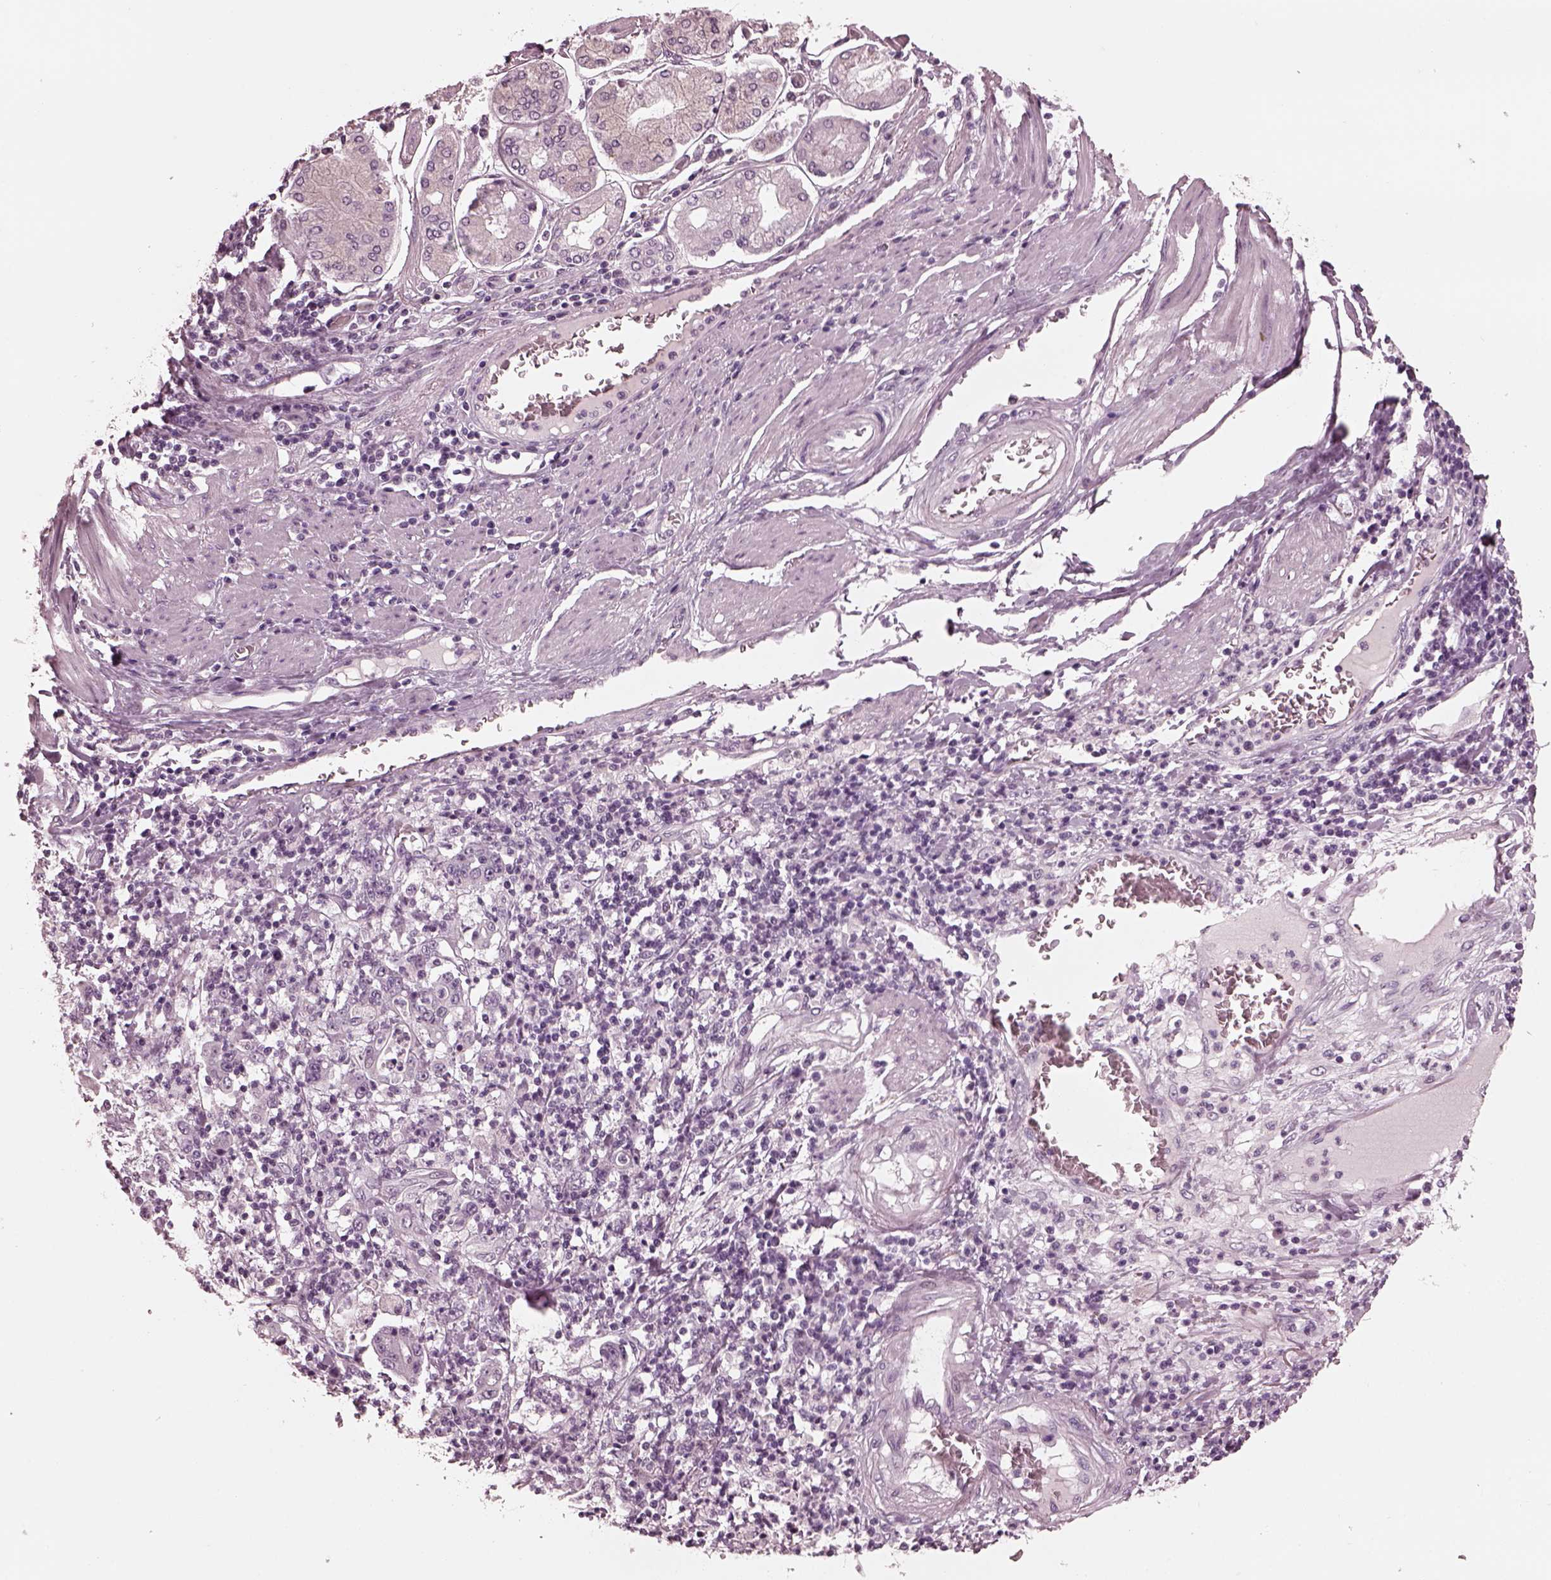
{"staining": {"intensity": "negative", "quantity": "none", "location": "none"}, "tissue": "stomach cancer", "cell_type": "Tumor cells", "image_type": "cancer", "snomed": [{"axis": "morphology", "description": "Adenocarcinoma, NOS"}, {"axis": "topography", "description": "Stomach, upper"}], "caption": "DAB (3,3'-diaminobenzidine) immunohistochemical staining of stomach adenocarcinoma displays no significant staining in tumor cells.", "gene": "CGA", "patient": {"sex": "male", "age": 68}}